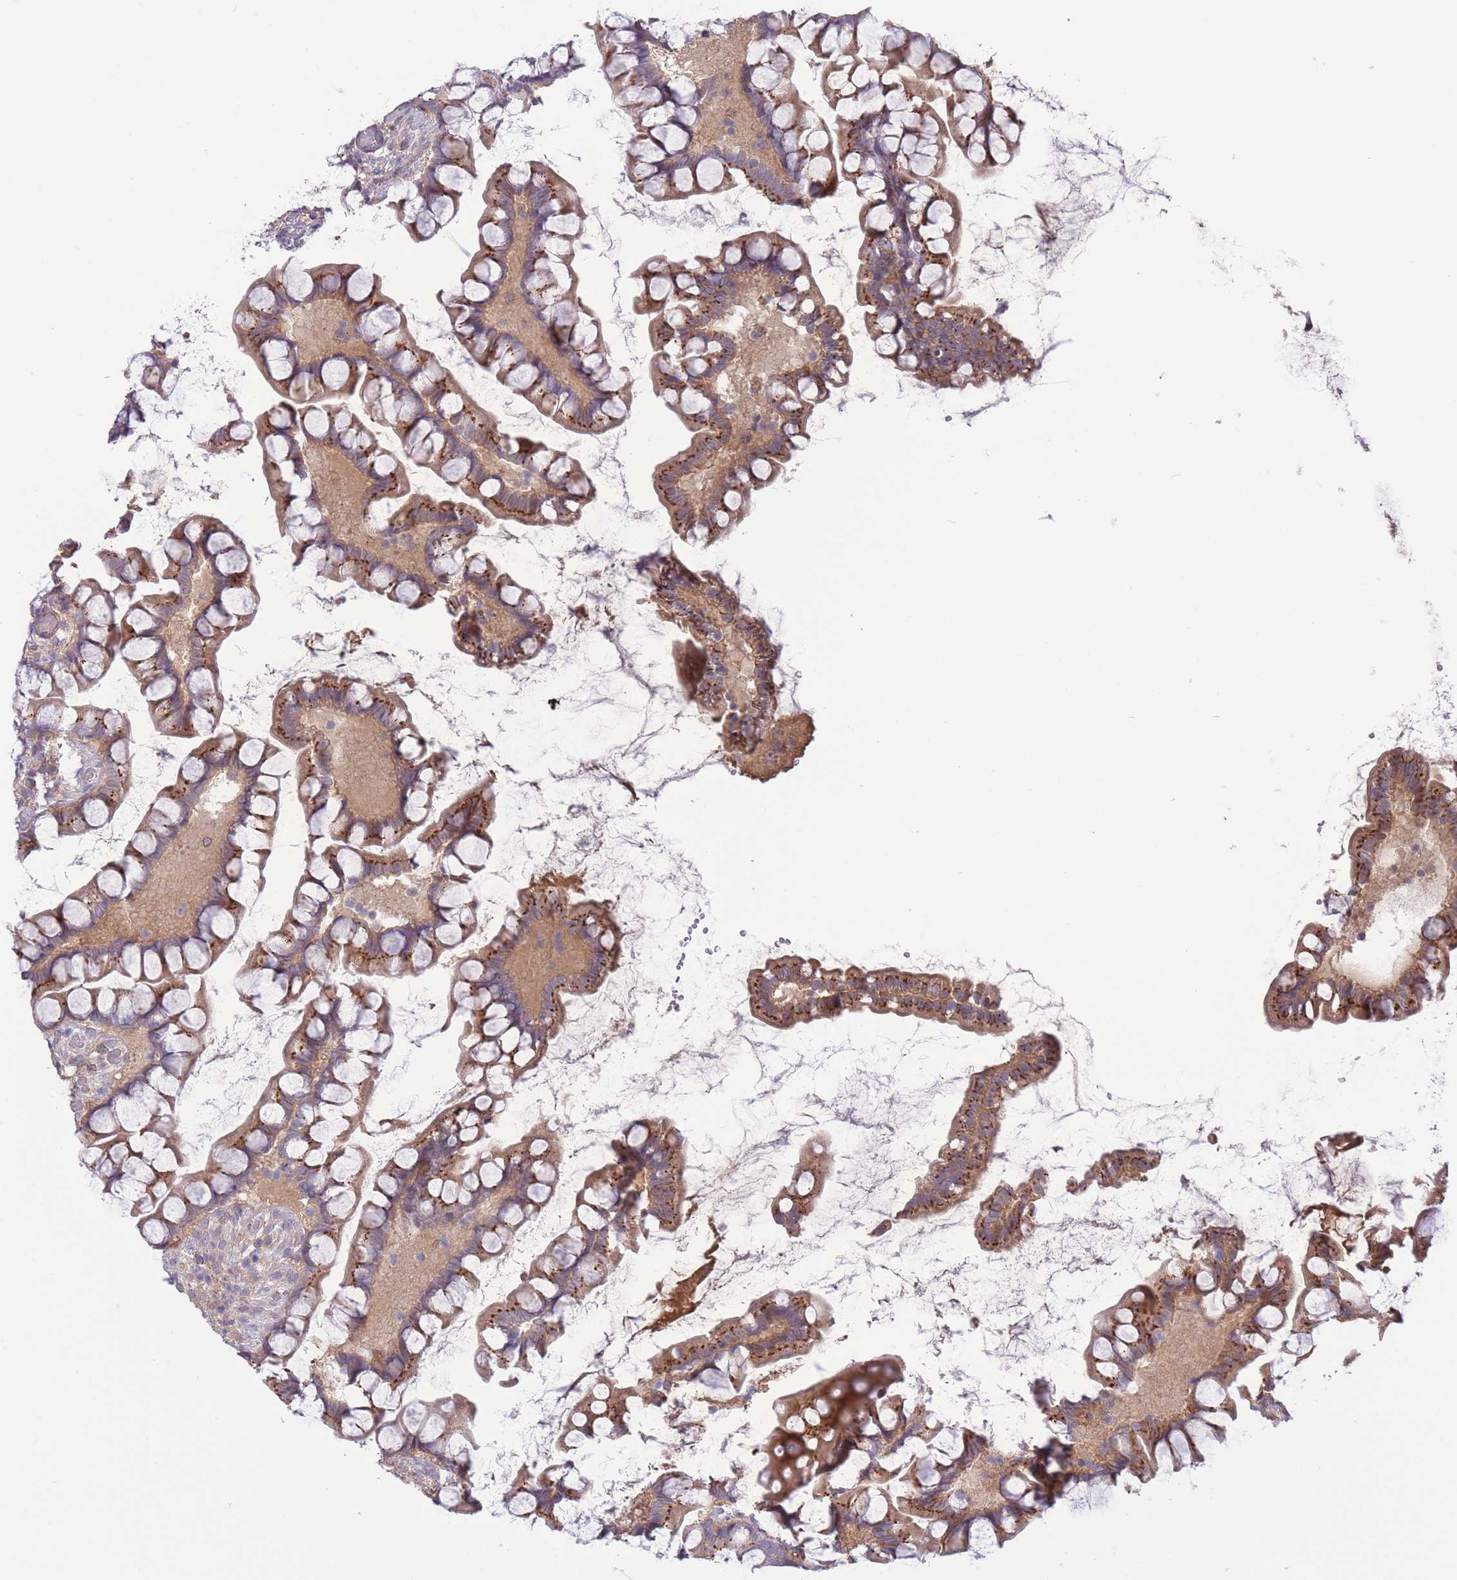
{"staining": {"intensity": "strong", "quantity": "25%-75%", "location": "cytoplasmic/membranous"}, "tissue": "small intestine", "cell_type": "Glandular cells", "image_type": "normal", "snomed": [{"axis": "morphology", "description": "Normal tissue, NOS"}, {"axis": "topography", "description": "Small intestine"}], "caption": "Immunohistochemistry photomicrograph of normal small intestine: human small intestine stained using IHC demonstrates high levels of strong protein expression localized specifically in the cytoplasmic/membranous of glandular cells, appearing as a cytoplasmic/membranous brown color.", "gene": "ZNF304", "patient": {"sex": "male", "age": 70}}